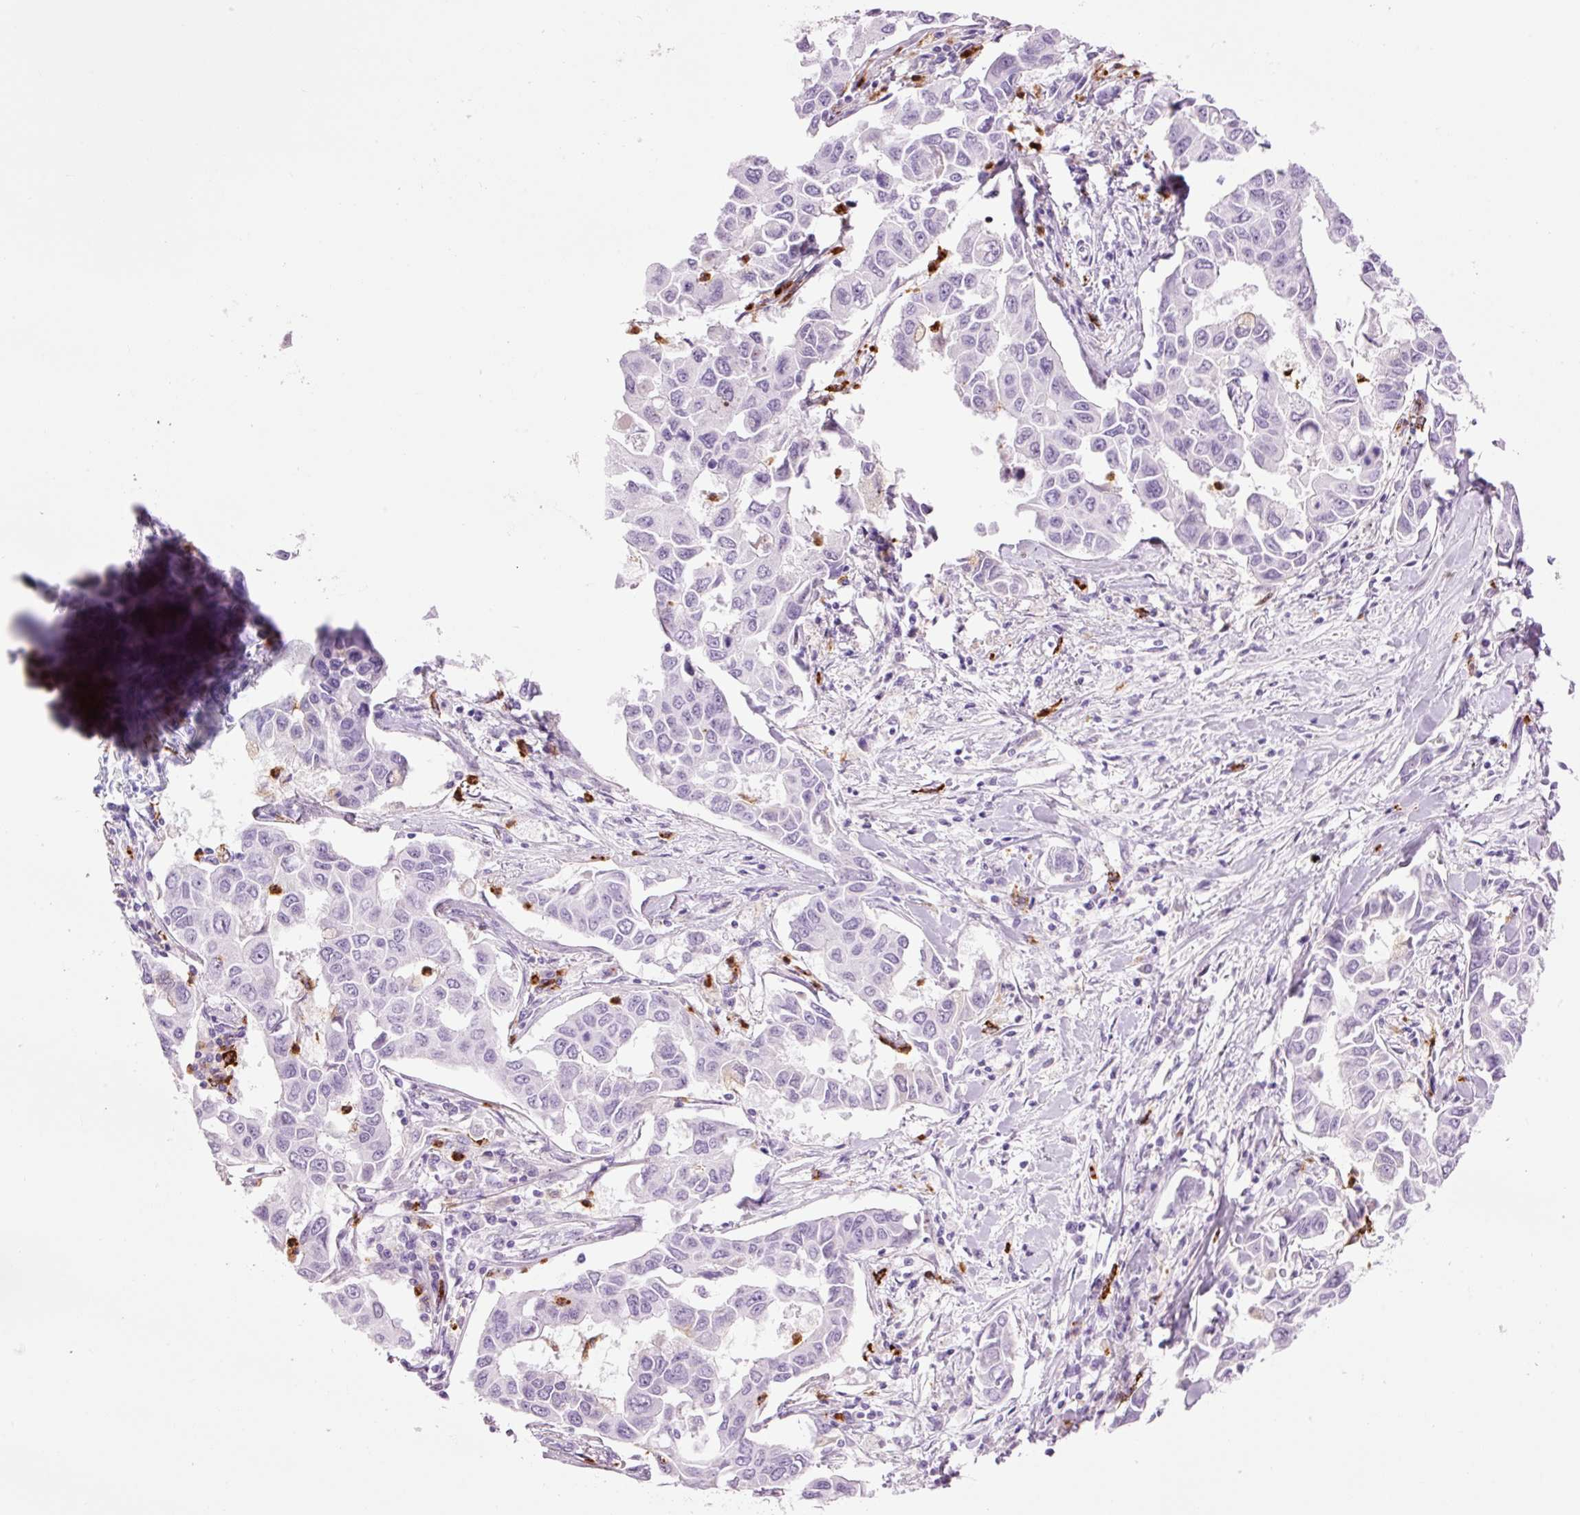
{"staining": {"intensity": "negative", "quantity": "none", "location": "none"}, "tissue": "lung cancer", "cell_type": "Tumor cells", "image_type": "cancer", "snomed": [{"axis": "morphology", "description": "Adenocarcinoma, NOS"}, {"axis": "topography", "description": "Lung"}], "caption": "This is a histopathology image of IHC staining of lung cancer (adenocarcinoma), which shows no staining in tumor cells. The staining was performed using DAB (3,3'-diaminobenzidine) to visualize the protein expression in brown, while the nuclei were stained in blue with hematoxylin (Magnification: 20x).", "gene": "LYZ", "patient": {"sex": "male", "age": 64}}